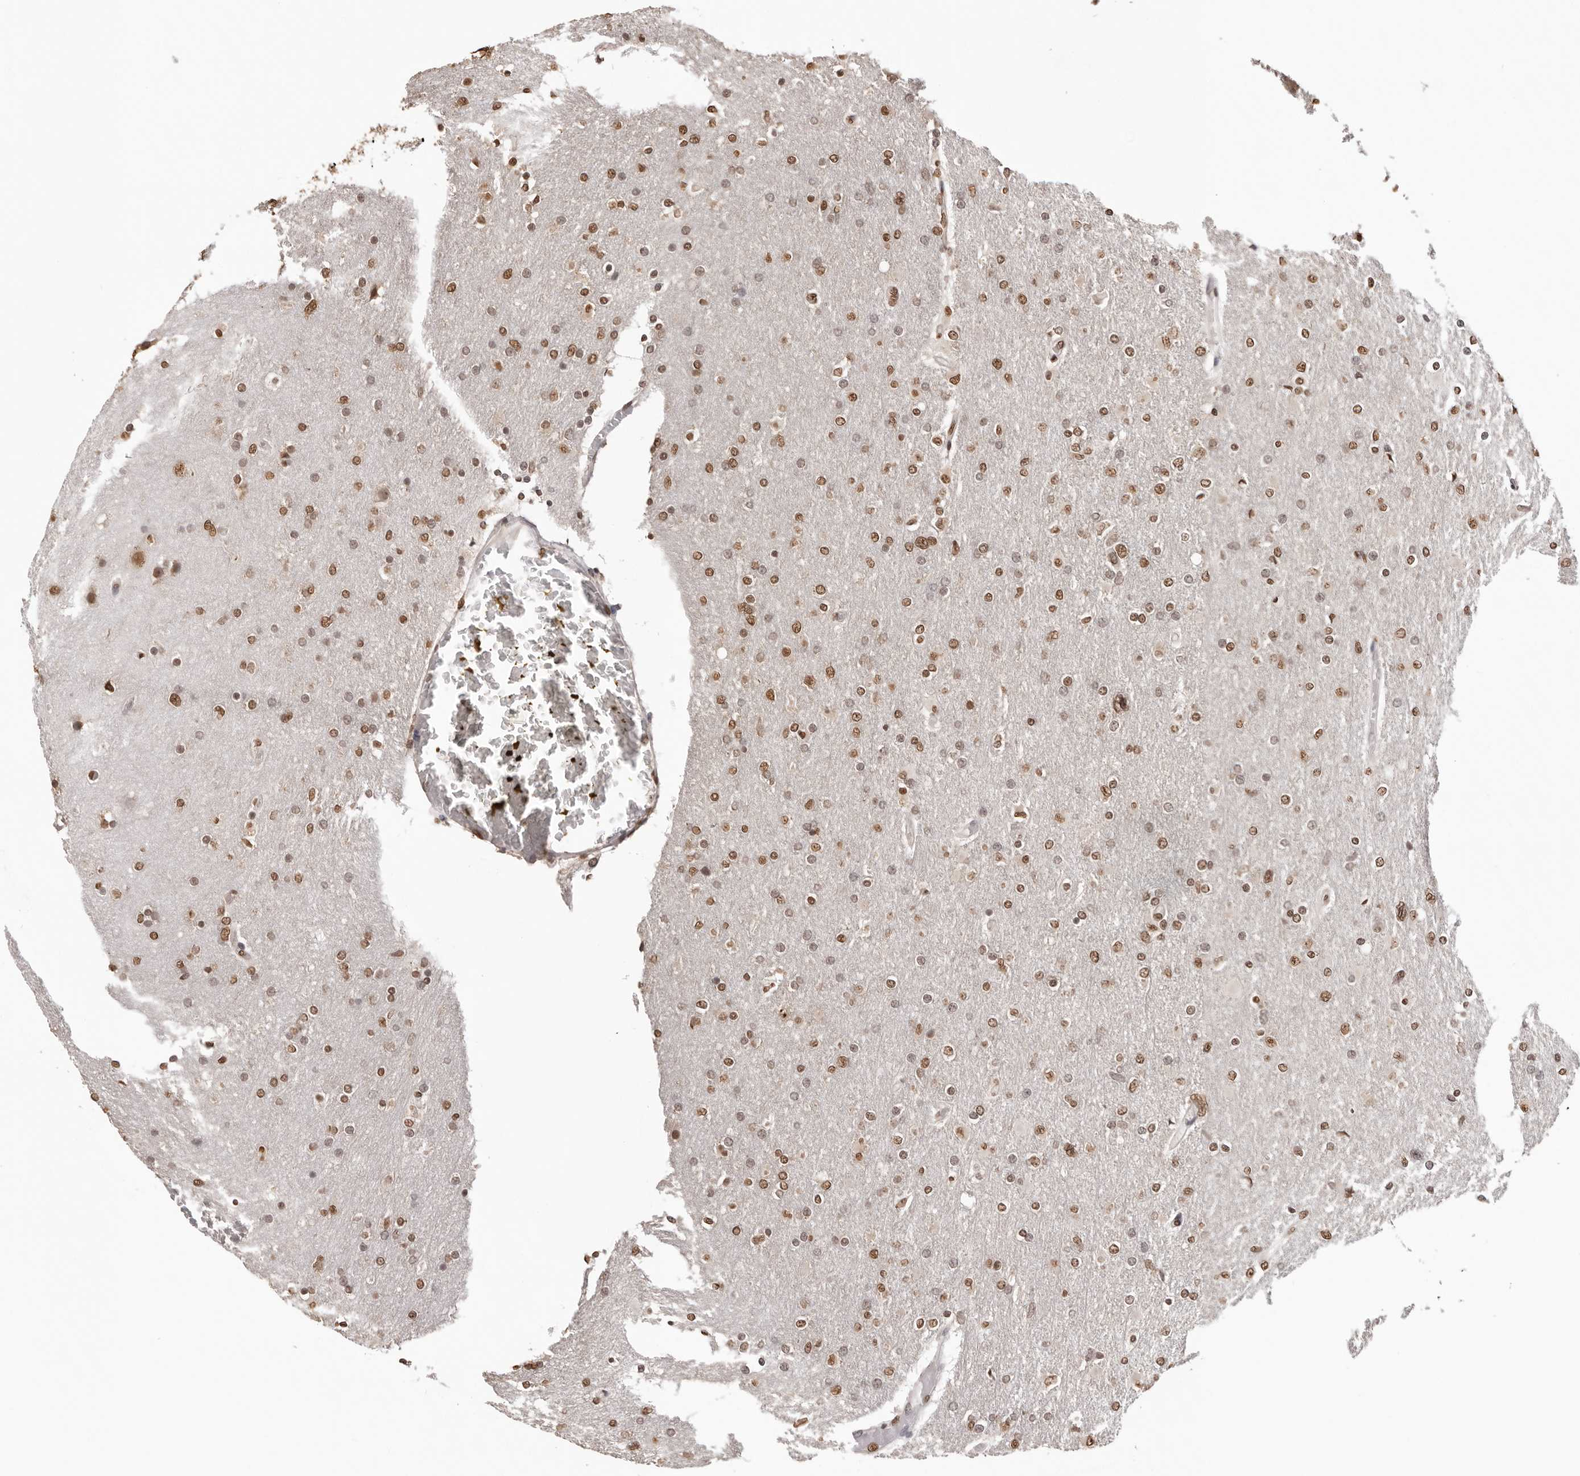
{"staining": {"intensity": "moderate", "quantity": ">75%", "location": "nuclear"}, "tissue": "glioma", "cell_type": "Tumor cells", "image_type": "cancer", "snomed": [{"axis": "morphology", "description": "Glioma, malignant, High grade"}, {"axis": "topography", "description": "Cerebral cortex"}], "caption": "Immunohistochemistry of human malignant glioma (high-grade) reveals medium levels of moderate nuclear positivity in about >75% of tumor cells.", "gene": "OLIG3", "patient": {"sex": "female", "age": 36}}